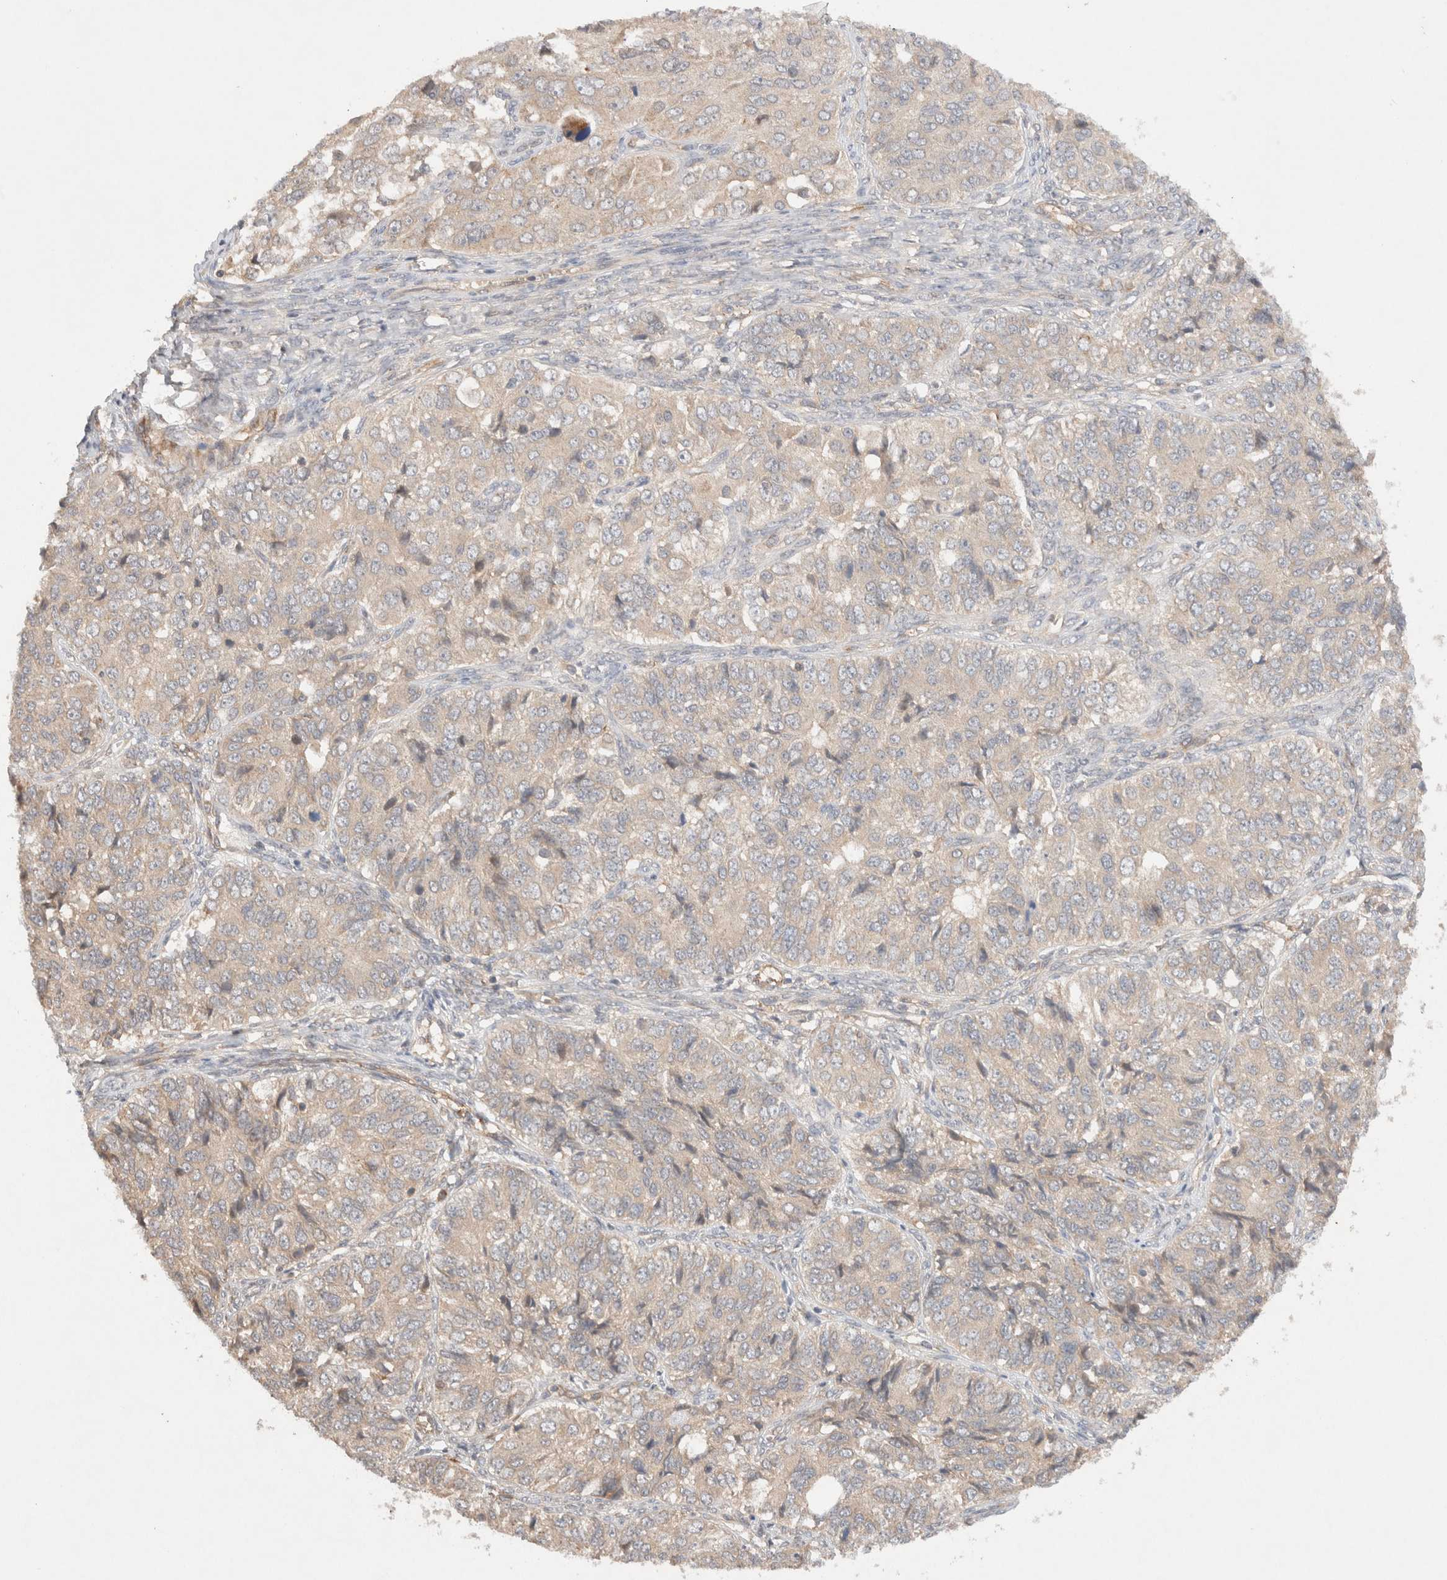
{"staining": {"intensity": "weak", "quantity": "25%-75%", "location": "cytoplasmic/membranous"}, "tissue": "ovarian cancer", "cell_type": "Tumor cells", "image_type": "cancer", "snomed": [{"axis": "morphology", "description": "Carcinoma, endometroid"}, {"axis": "topography", "description": "Ovary"}], "caption": "About 25%-75% of tumor cells in human endometroid carcinoma (ovarian) exhibit weak cytoplasmic/membranous protein expression as visualized by brown immunohistochemical staining.", "gene": "KLHL20", "patient": {"sex": "female", "age": 51}}